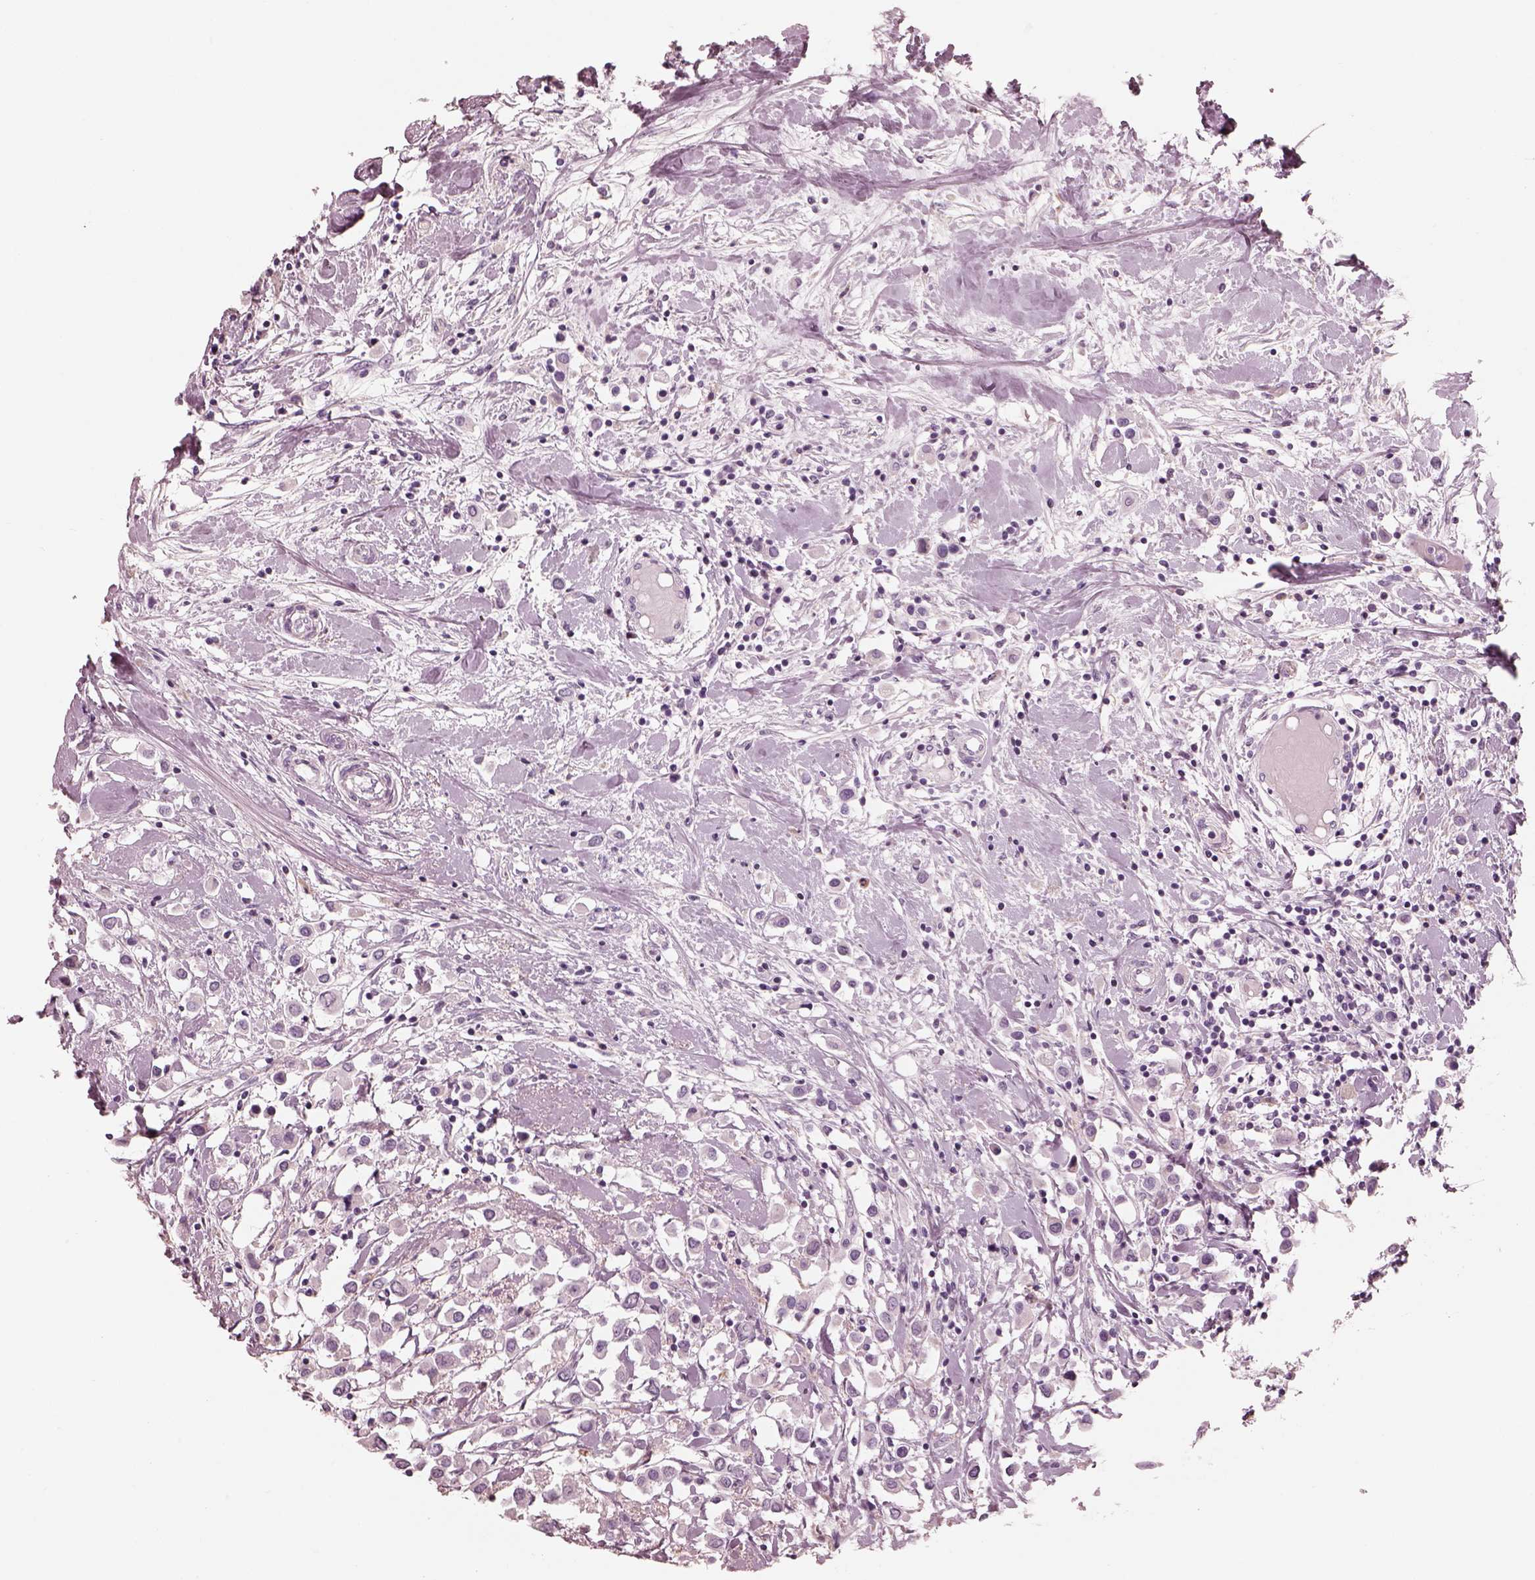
{"staining": {"intensity": "negative", "quantity": "none", "location": "none"}, "tissue": "breast cancer", "cell_type": "Tumor cells", "image_type": "cancer", "snomed": [{"axis": "morphology", "description": "Duct carcinoma"}, {"axis": "topography", "description": "Breast"}], "caption": "IHC of human breast cancer (invasive ductal carcinoma) displays no staining in tumor cells. (DAB immunohistochemistry with hematoxylin counter stain).", "gene": "CADM2", "patient": {"sex": "female", "age": 61}}